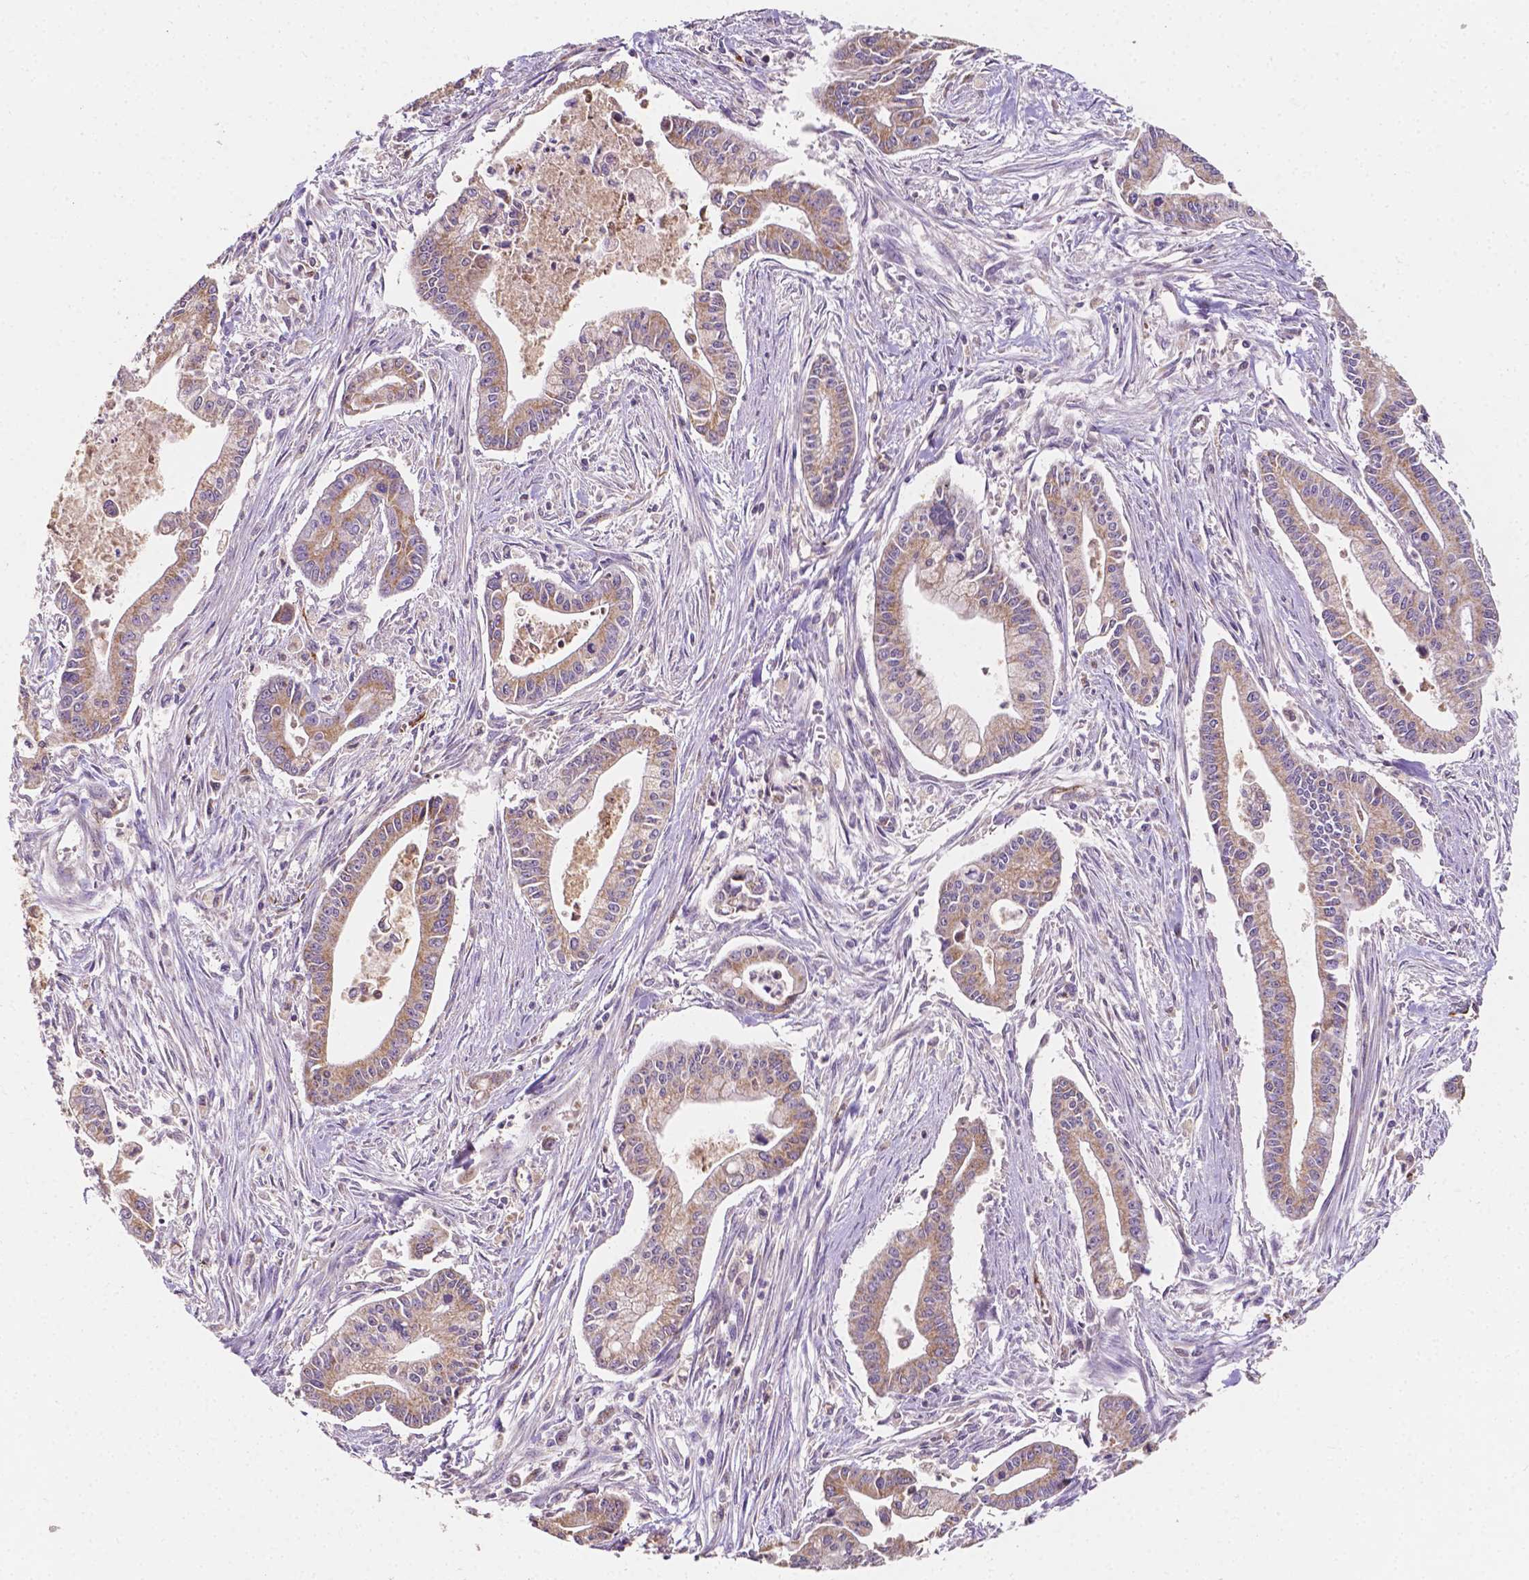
{"staining": {"intensity": "weak", "quantity": ">75%", "location": "cytoplasmic/membranous"}, "tissue": "pancreatic cancer", "cell_type": "Tumor cells", "image_type": "cancer", "snomed": [{"axis": "morphology", "description": "Adenocarcinoma, NOS"}, {"axis": "topography", "description": "Pancreas"}], "caption": "This photomicrograph displays IHC staining of pancreatic adenocarcinoma, with low weak cytoplasmic/membranous staining in approximately >75% of tumor cells.", "gene": "SLC22A4", "patient": {"sex": "female", "age": 65}}